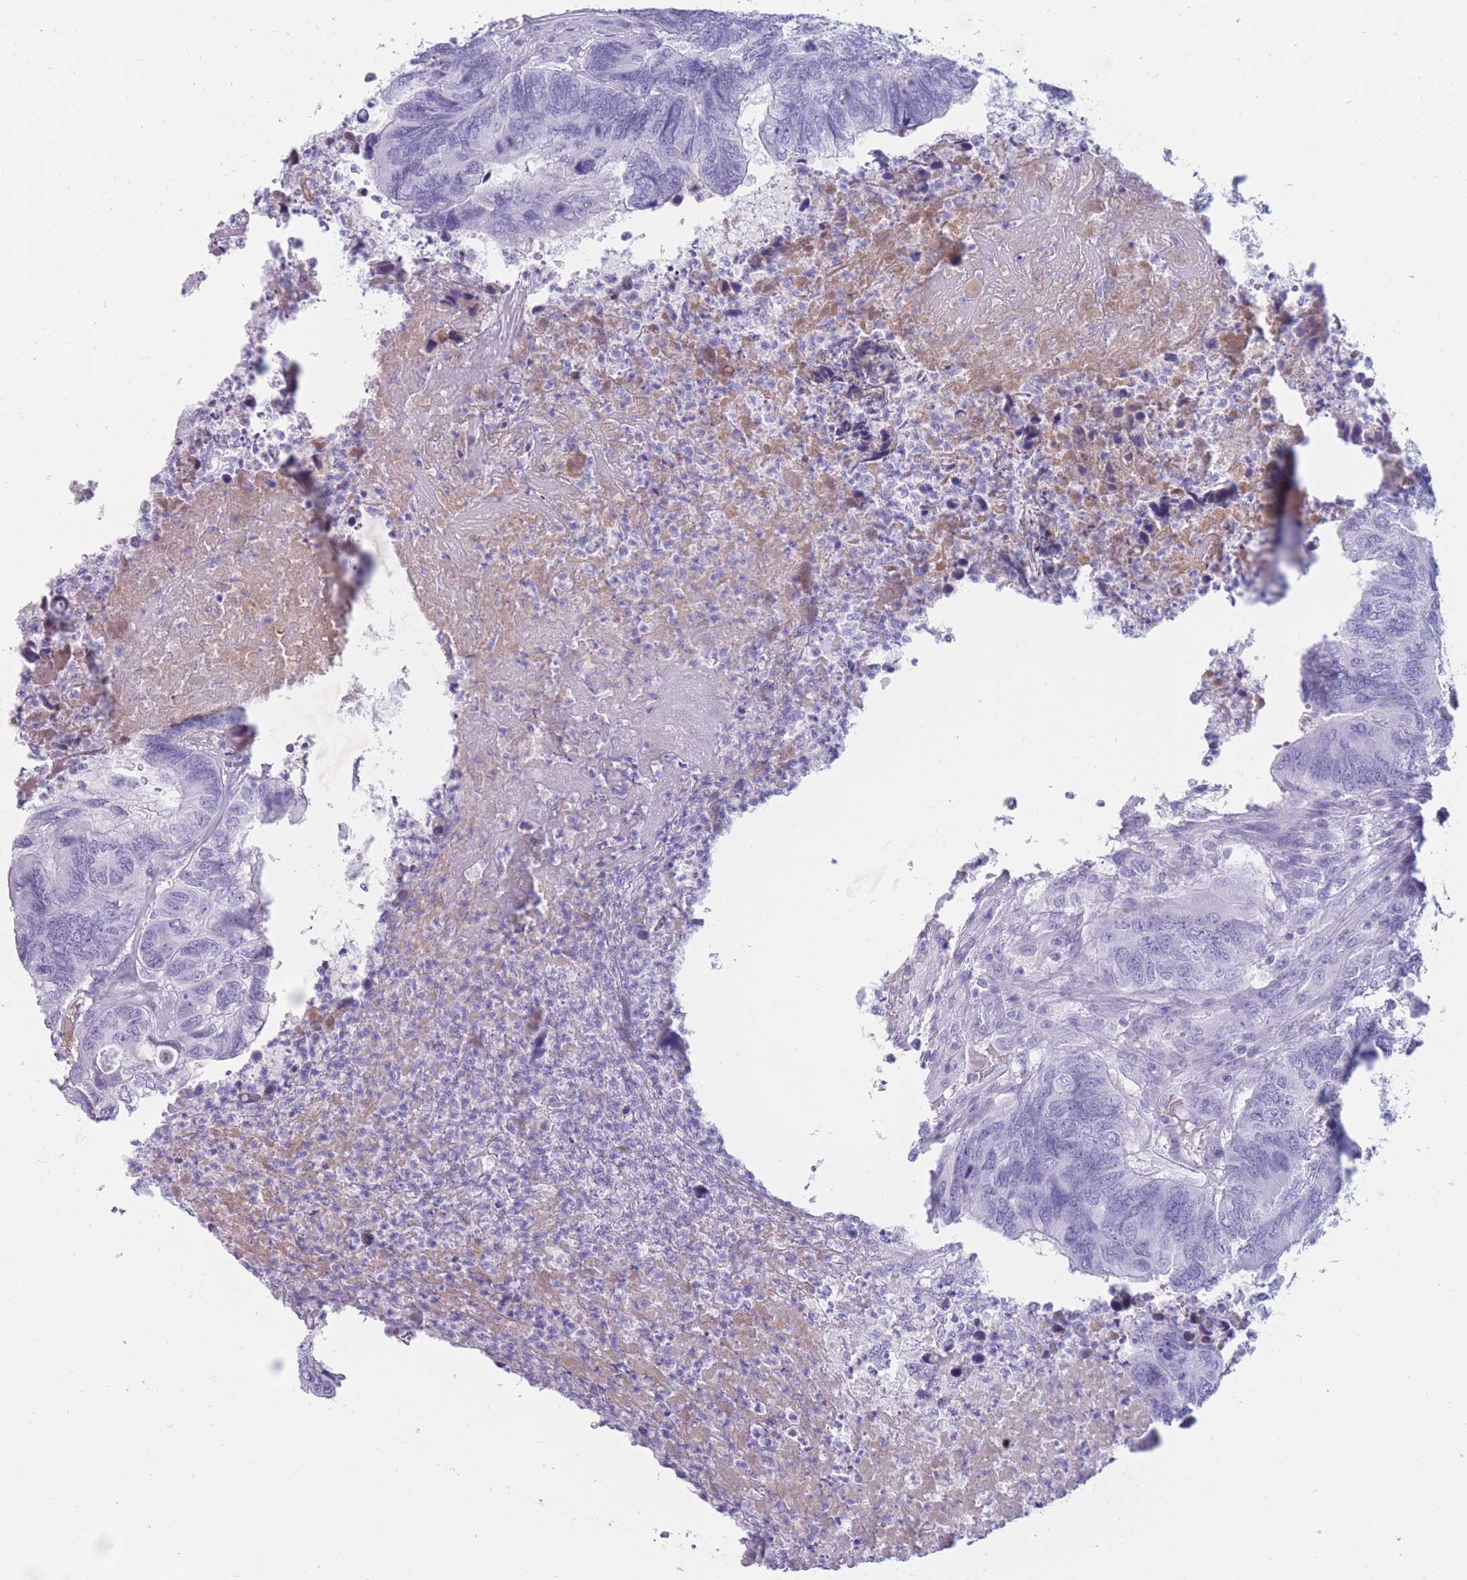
{"staining": {"intensity": "negative", "quantity": "none", "location": "none"}, "tissue": "colorectal cancer", "cell_type": "Tumor cells", "image_type": "cancer", "snomed": [{"axis": "morphology", "description": "Adenocarcinoma, NOS"}, {"axis": "topography", "description": "Colon"}], "caption": "Immunohistochemistry of human colorectal adenocarcinoma reveals no staining in tumor cells.", "gene": "TNFSF11", "patient": {"sex": "female", "age": 67}}